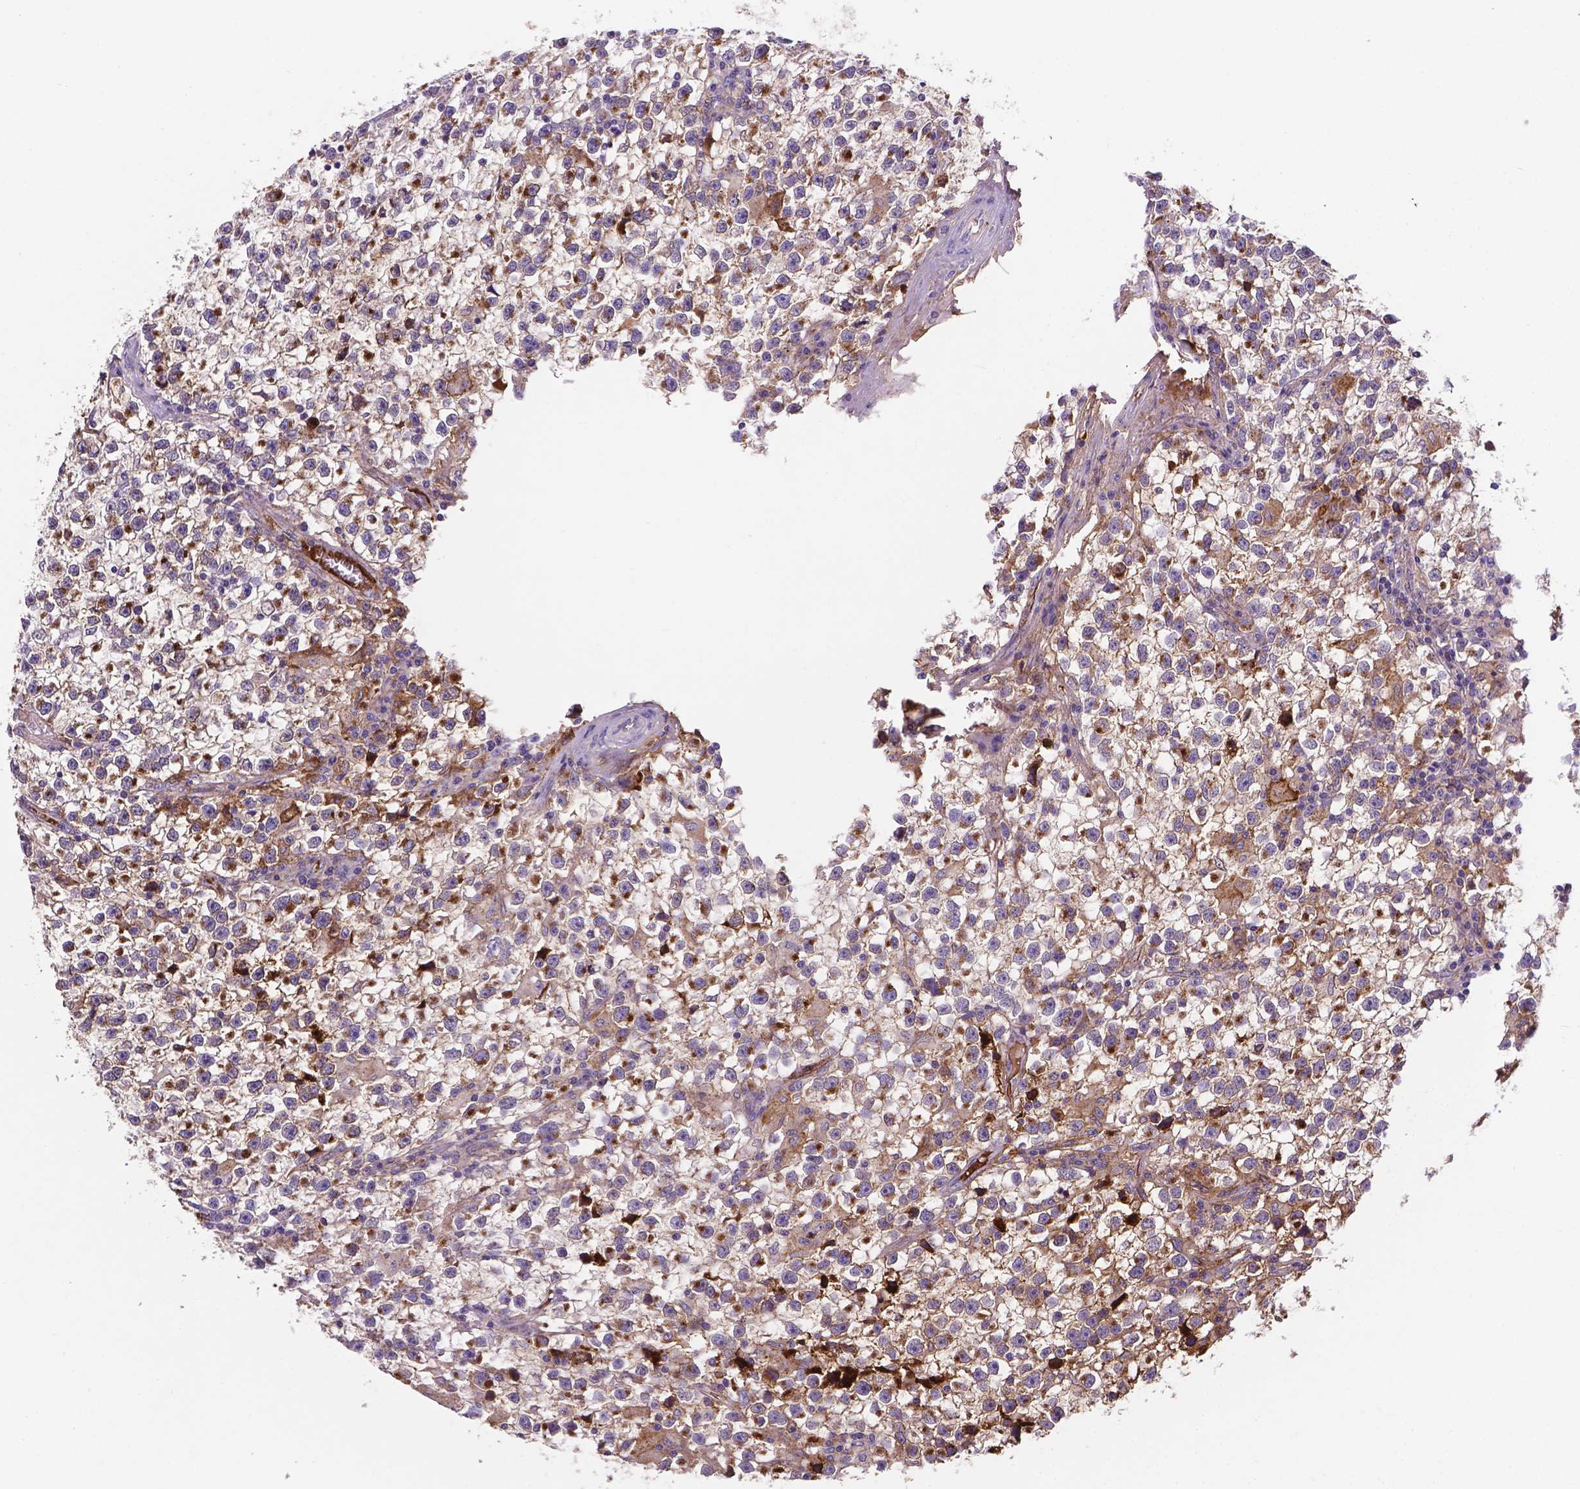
{"staining": {"intensity": "moderate", "quantity": "25%-75%", "location": "cytoplasmic/membranous"}, "tissue": "testis cancer", "cell_type": "Tumor cells", "image_type": "cancer", "snomed": [{"axis": "morphology", "description": "Seminoma, NOS"}, {"axis": "topography", "description": "Testis"}], "caption": "Immunohistochemistry (IHC) micrograph of seminoma (testis) stained for a protein (brown), which exhibits medium levels of moderate cytoplasmic/membranous positivity in about 25%-75% of tumor cells.", "gene": "APOE", "patient": {"sex": "male", "age": 31}}